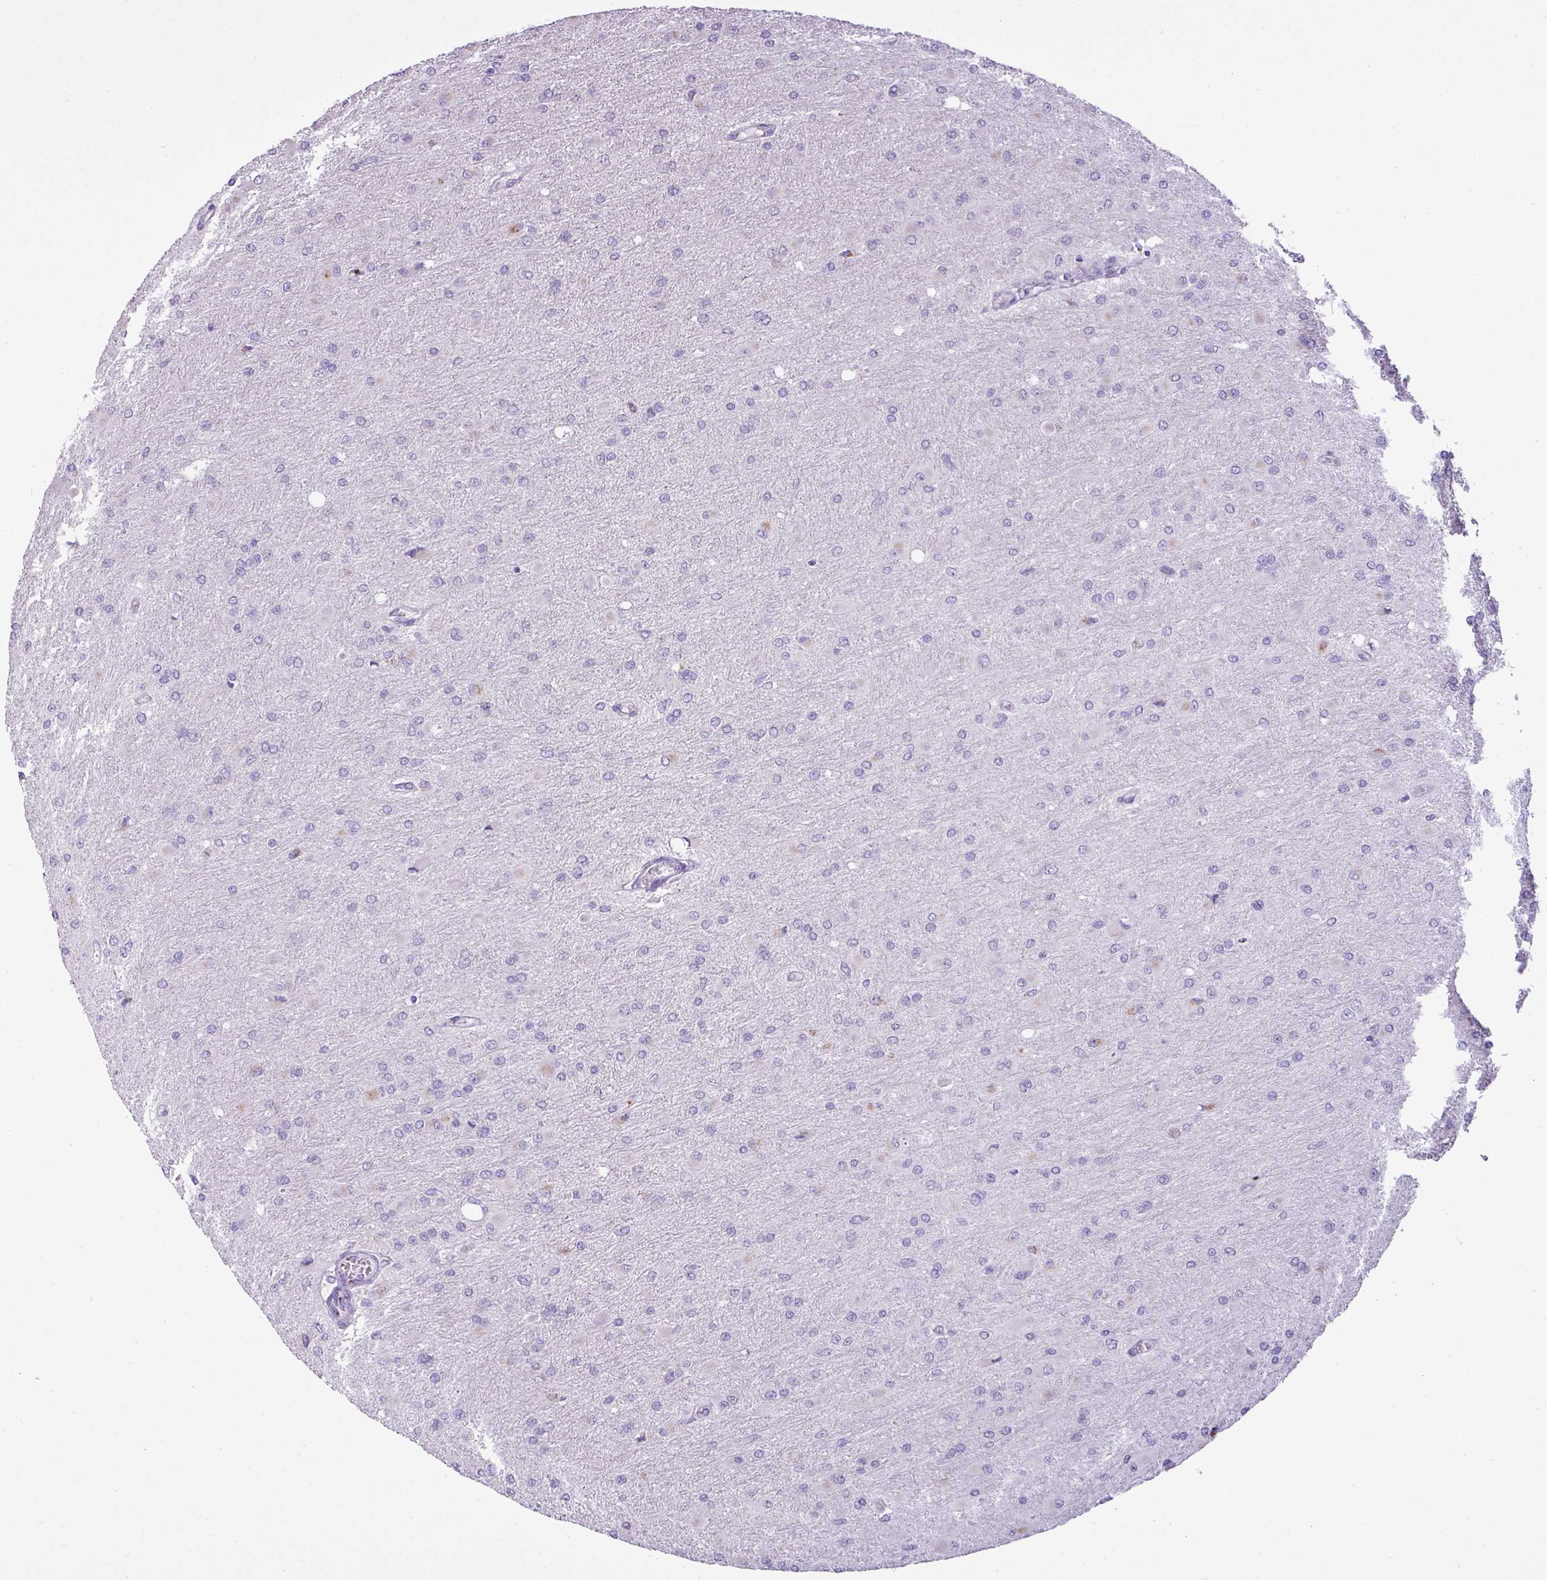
{"staining": {"intensity": "negative", "quantity": "none", "location": "none"}, "tissue": "glioma", "cell_type": "Tumor cells", "image_type": "cancer", "snomed": [{"axis": "morphology", "description": "Glioma, malignant, High grade"}, {"axis": "topography", "description": "Cerebral cortex"}], "caption": "Immunohistochemistry image of glioma stained for a protein (brown), which displays no positivity in tumor cells. Brightfield microscopy of immunohistochemistry (IHC) stained with DAB (3,3'-diaminobenzidine) (brown) and hematoxylin (blue), captured at high magnification.", "gene": "FAM43A", "patient": {"sex": "female", "age": 36}}